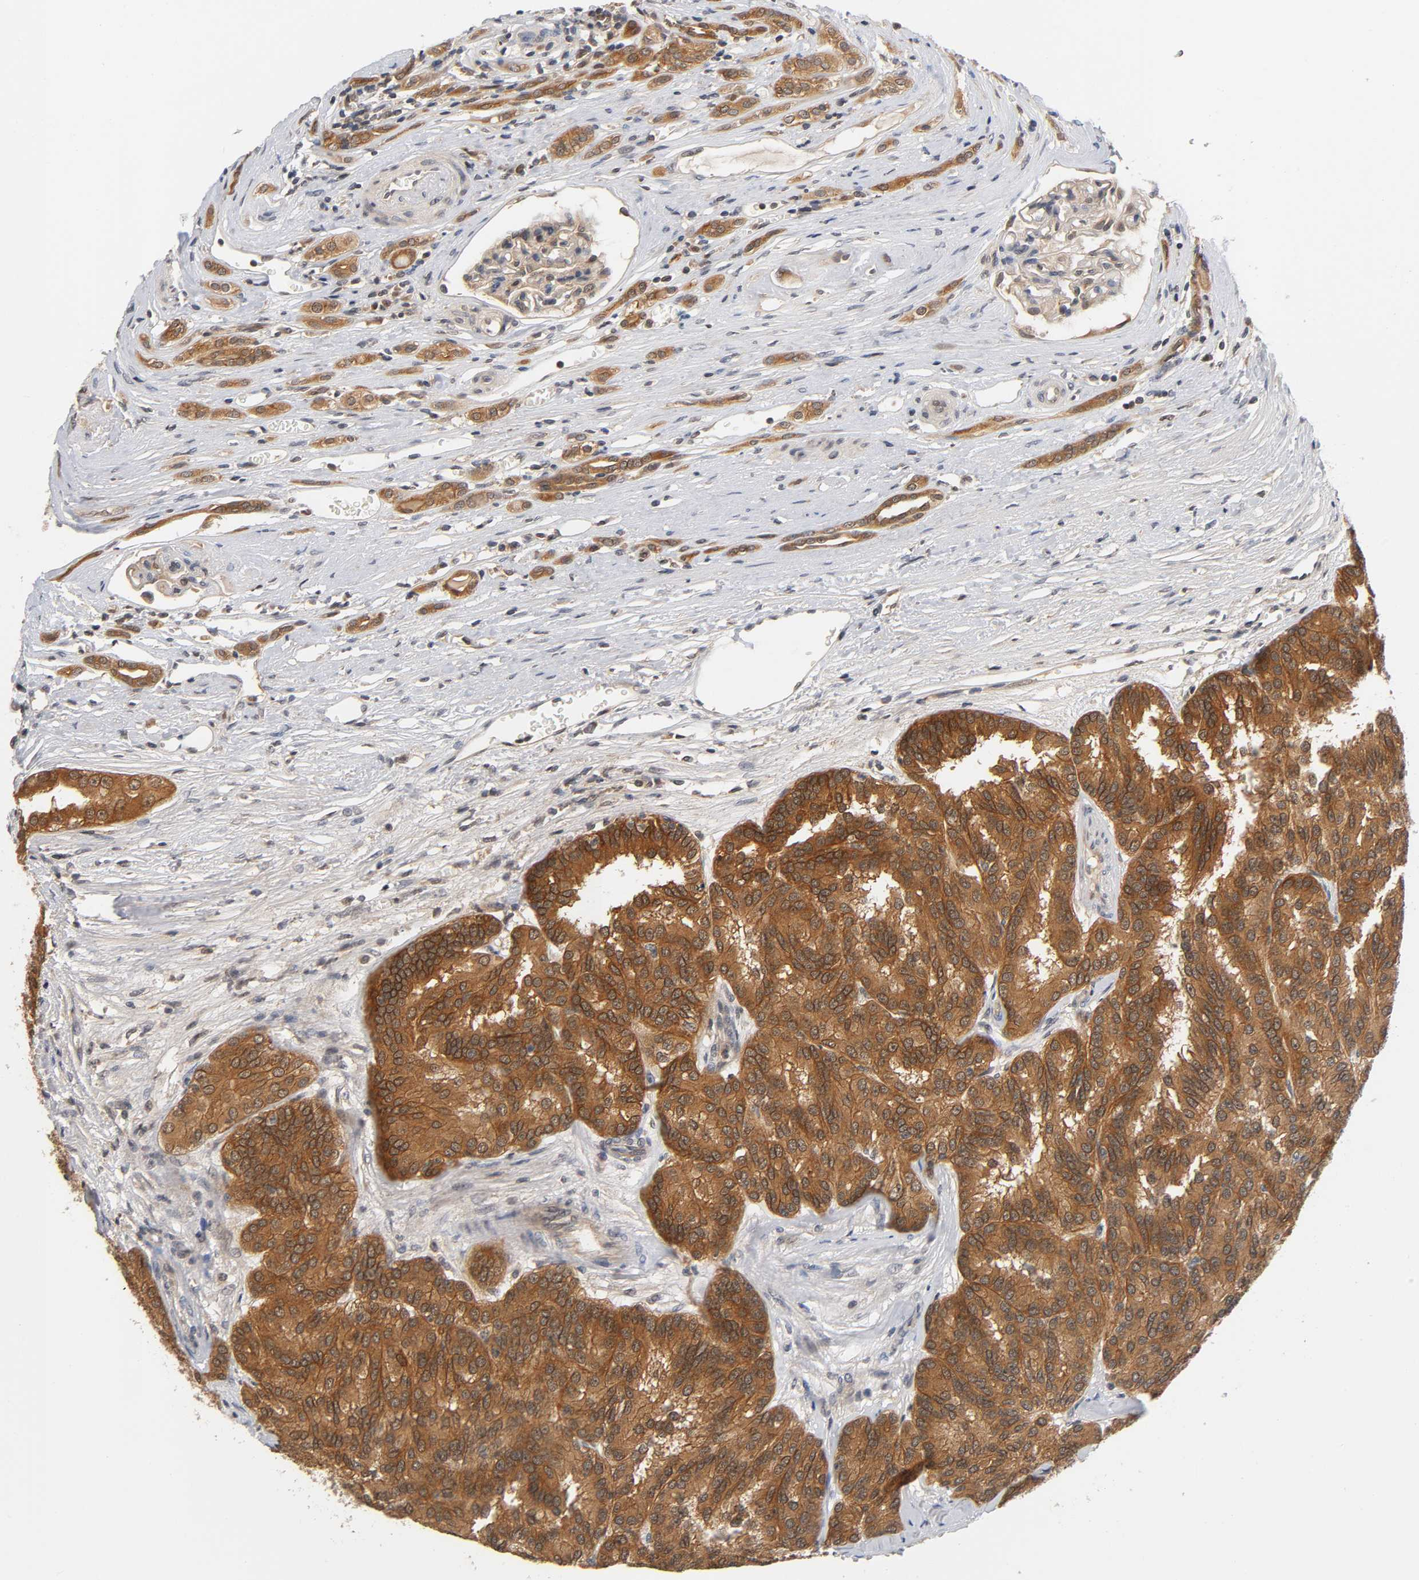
{"staining": {"intensity": "strong", "quantity": ">75%", "location": "cytoplasmic/membranous"}, "tissue": "renal cancer", "cell_type": "Tumor cells", "image_type": "cancer", "snomed": [{"axis": "morphology", "description": "Adenocarcinoma, NOS"}, {"axis": "topography", "description": "Kidney"}], "caption": "Immunohistochemical staining of adenocarcinoma (renal) displays high levels of strong cytoplasmic/membranous expression in approximately >75% of tumor cells.", "gene": "PRKAB1", "patient": {"sex": "male", "age": 46}}